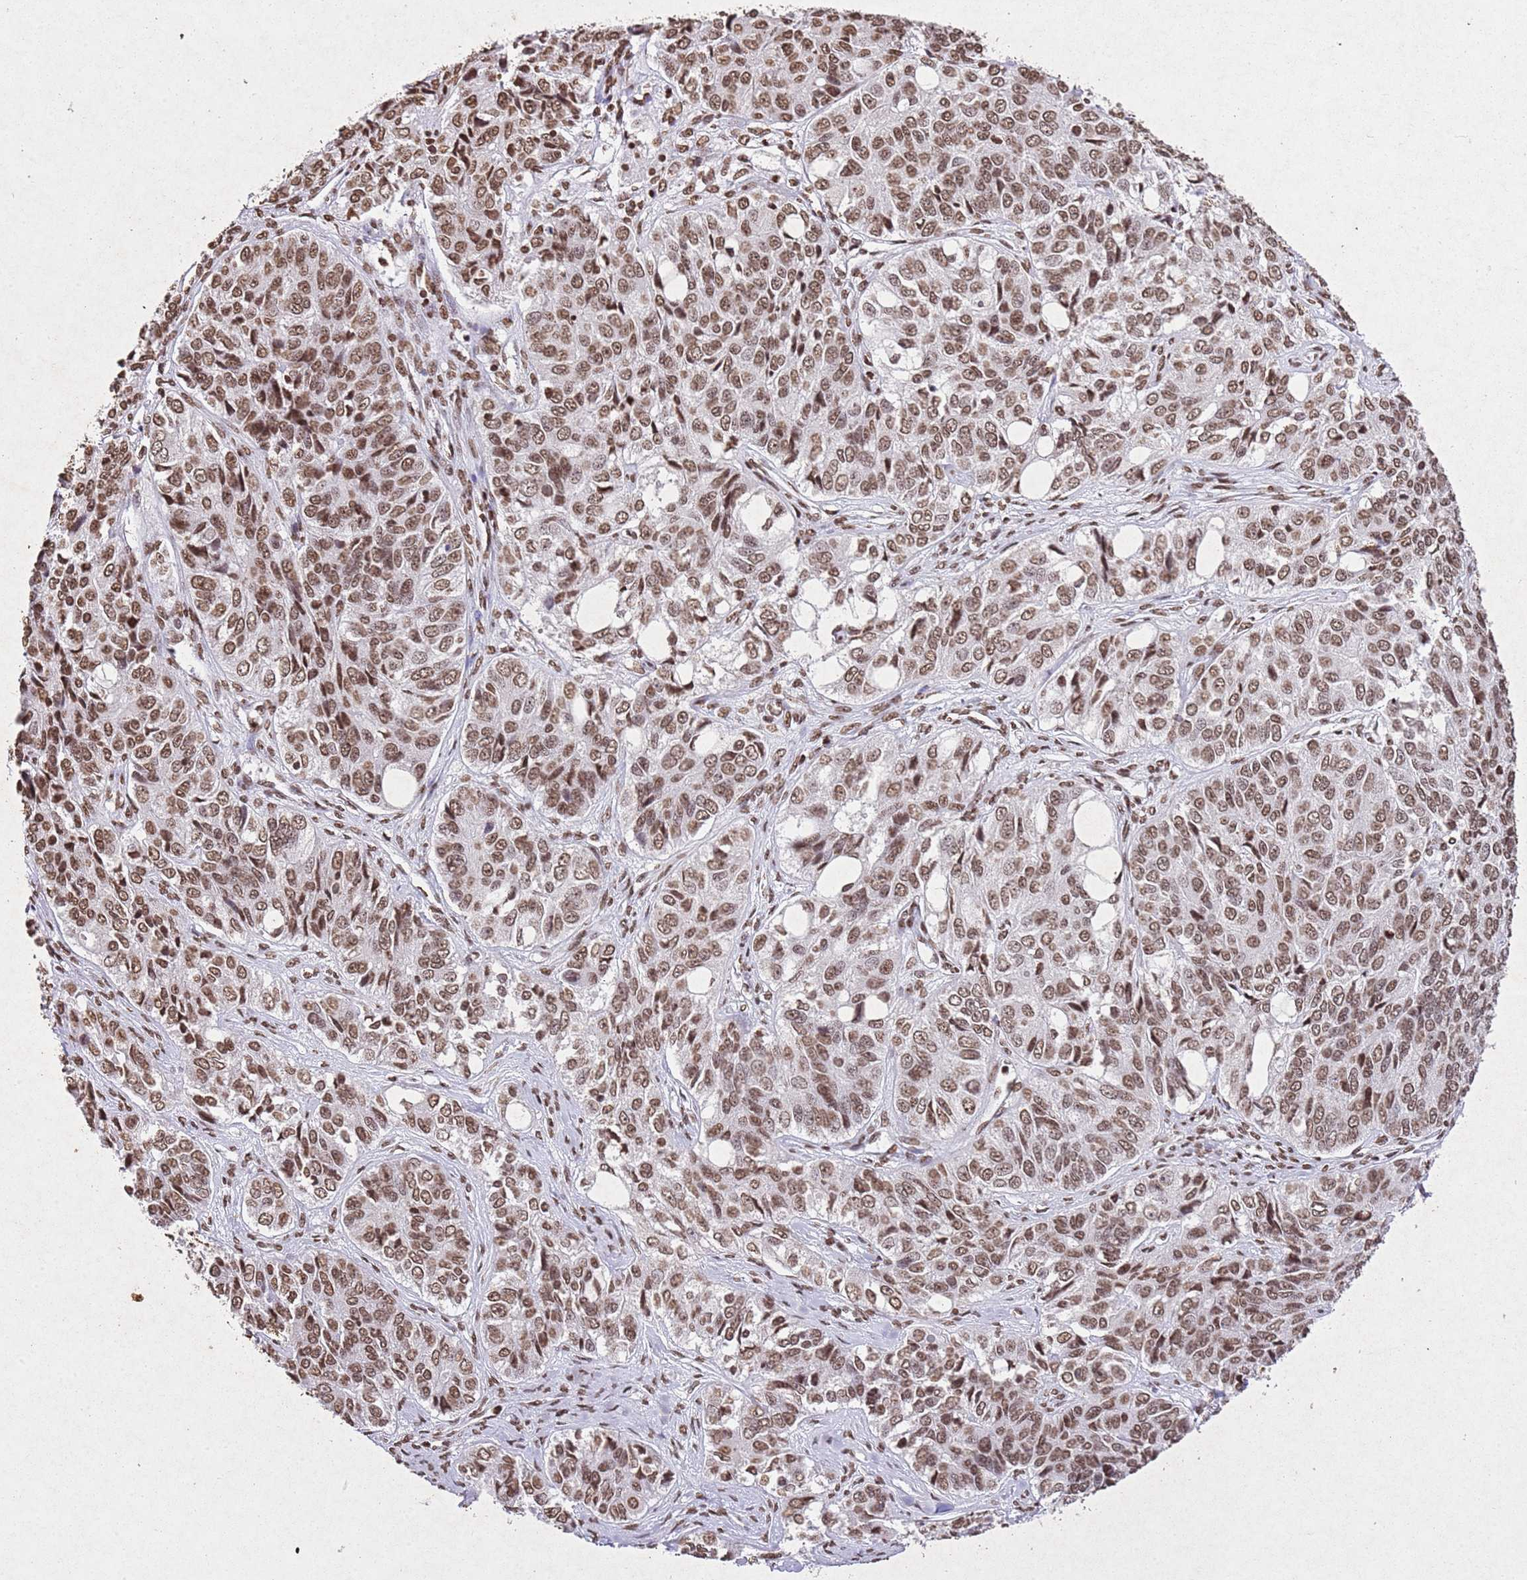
{"staining": {"intensity": "moderate", "quantity": ">75%", "location": "nuclear"}, "tissue": "ovarian cancer", "cell_type": "Tumor cells", "image_type": "cancer", "snomed": [{"axis": "morphology", "description": "Carcinoma, endometroid"}, {"axis": "topography", "description": "Ovary"}], "caption": "Immunohistochemistry (IHC) of human ovarian cancer (endometroid carcinoma) demonstrates medium levels of moderate nuclear positivity in approximately >75% of tumor cells.", "gene": "BMAL1", "patient": {"sex": "female", "age": 51}}